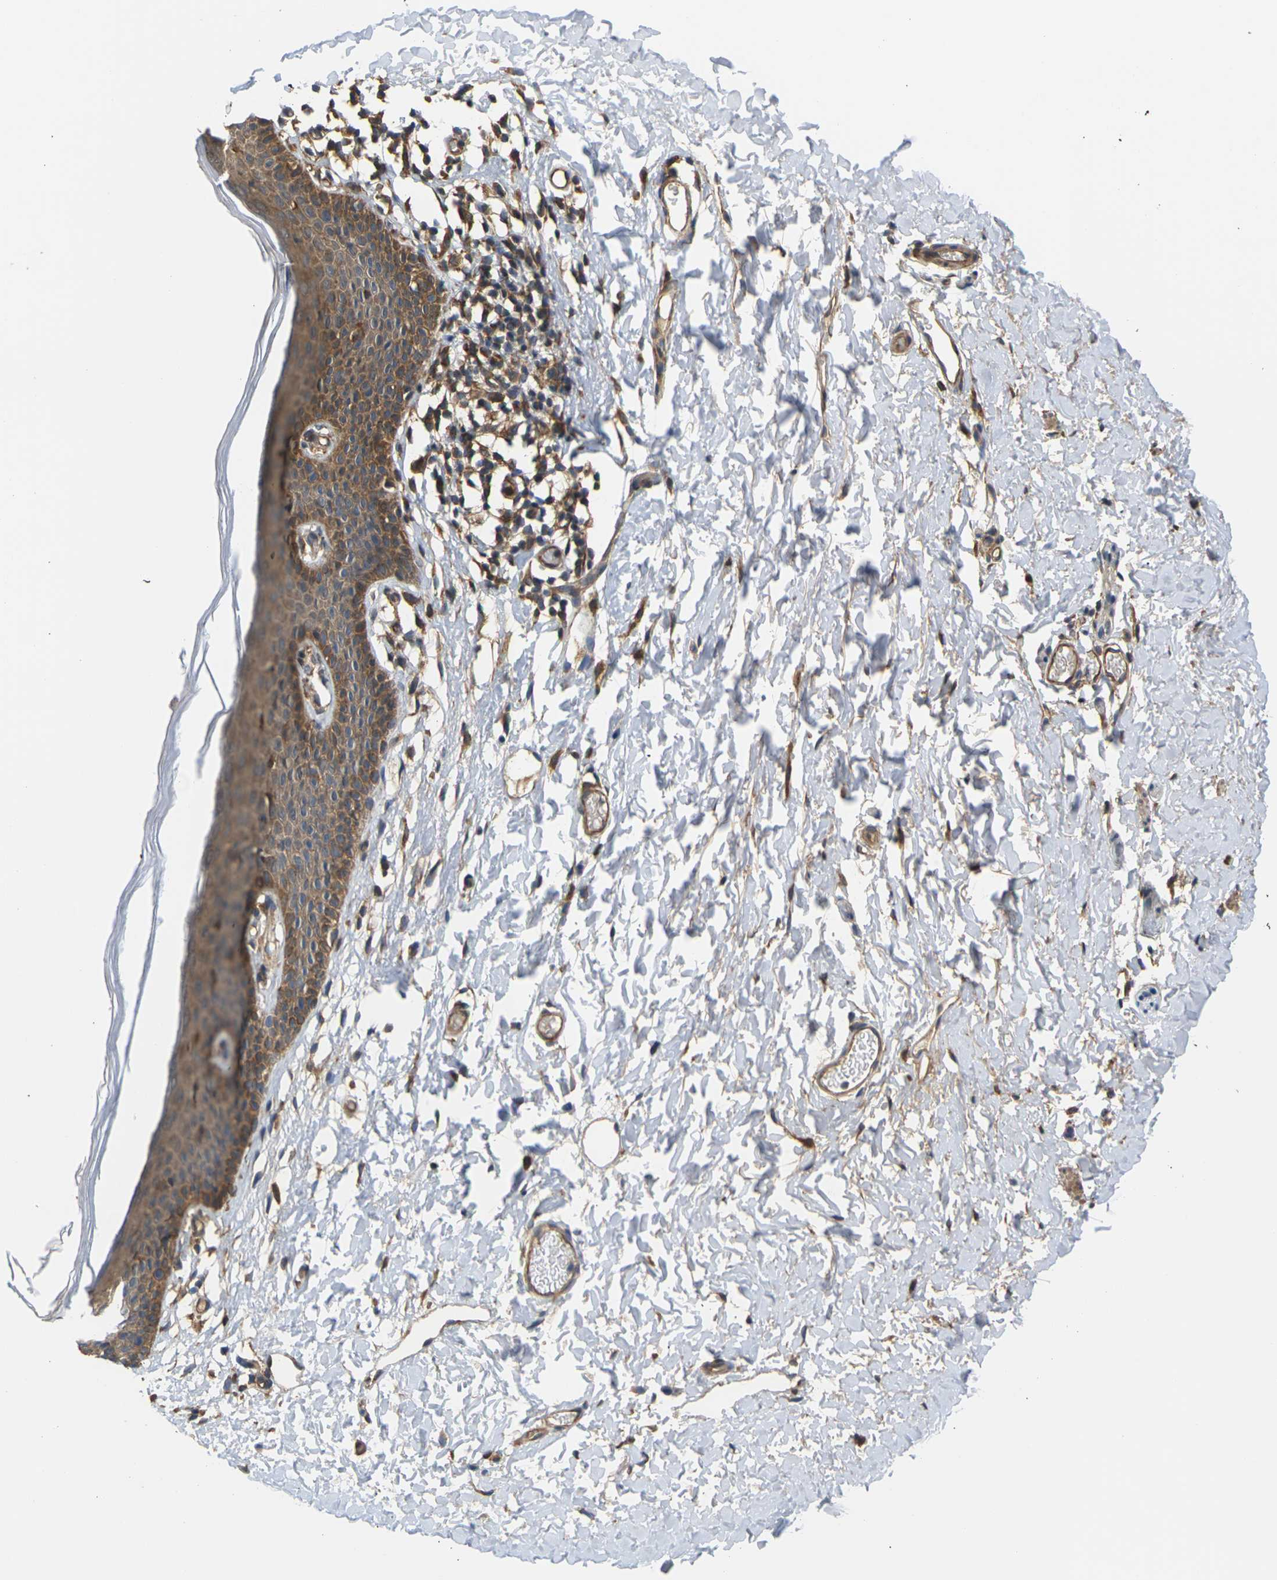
{"staining": {"intensity": "moderate", "quantity": ">75%", "location": "cytoplasmic/membranous"}, "tissue": "skin", "cell_type": "Epidermal cells", "image_type": "normal", "snomed": [{"axis": "morphology", "description": "Normal tissue, NOS"}, {"axis": "topography", "description": "Adipose tissue"}, {"axis": "topography", "description": "Vascular tissue"}, {"axis": "topography", "description": "Anal"}, {"axis": "topography", "description": "Peripheral nerve tissue"}], "caption": "A photomicrograph of skin stained for a protein demonstrates moderate cytoplasmic/membranous brown staining in epidermal cells. (IHC, brightfield microscopy, high magnification).", "gene": "NRAS", "patient": {"sex": "female", "age": 54}}